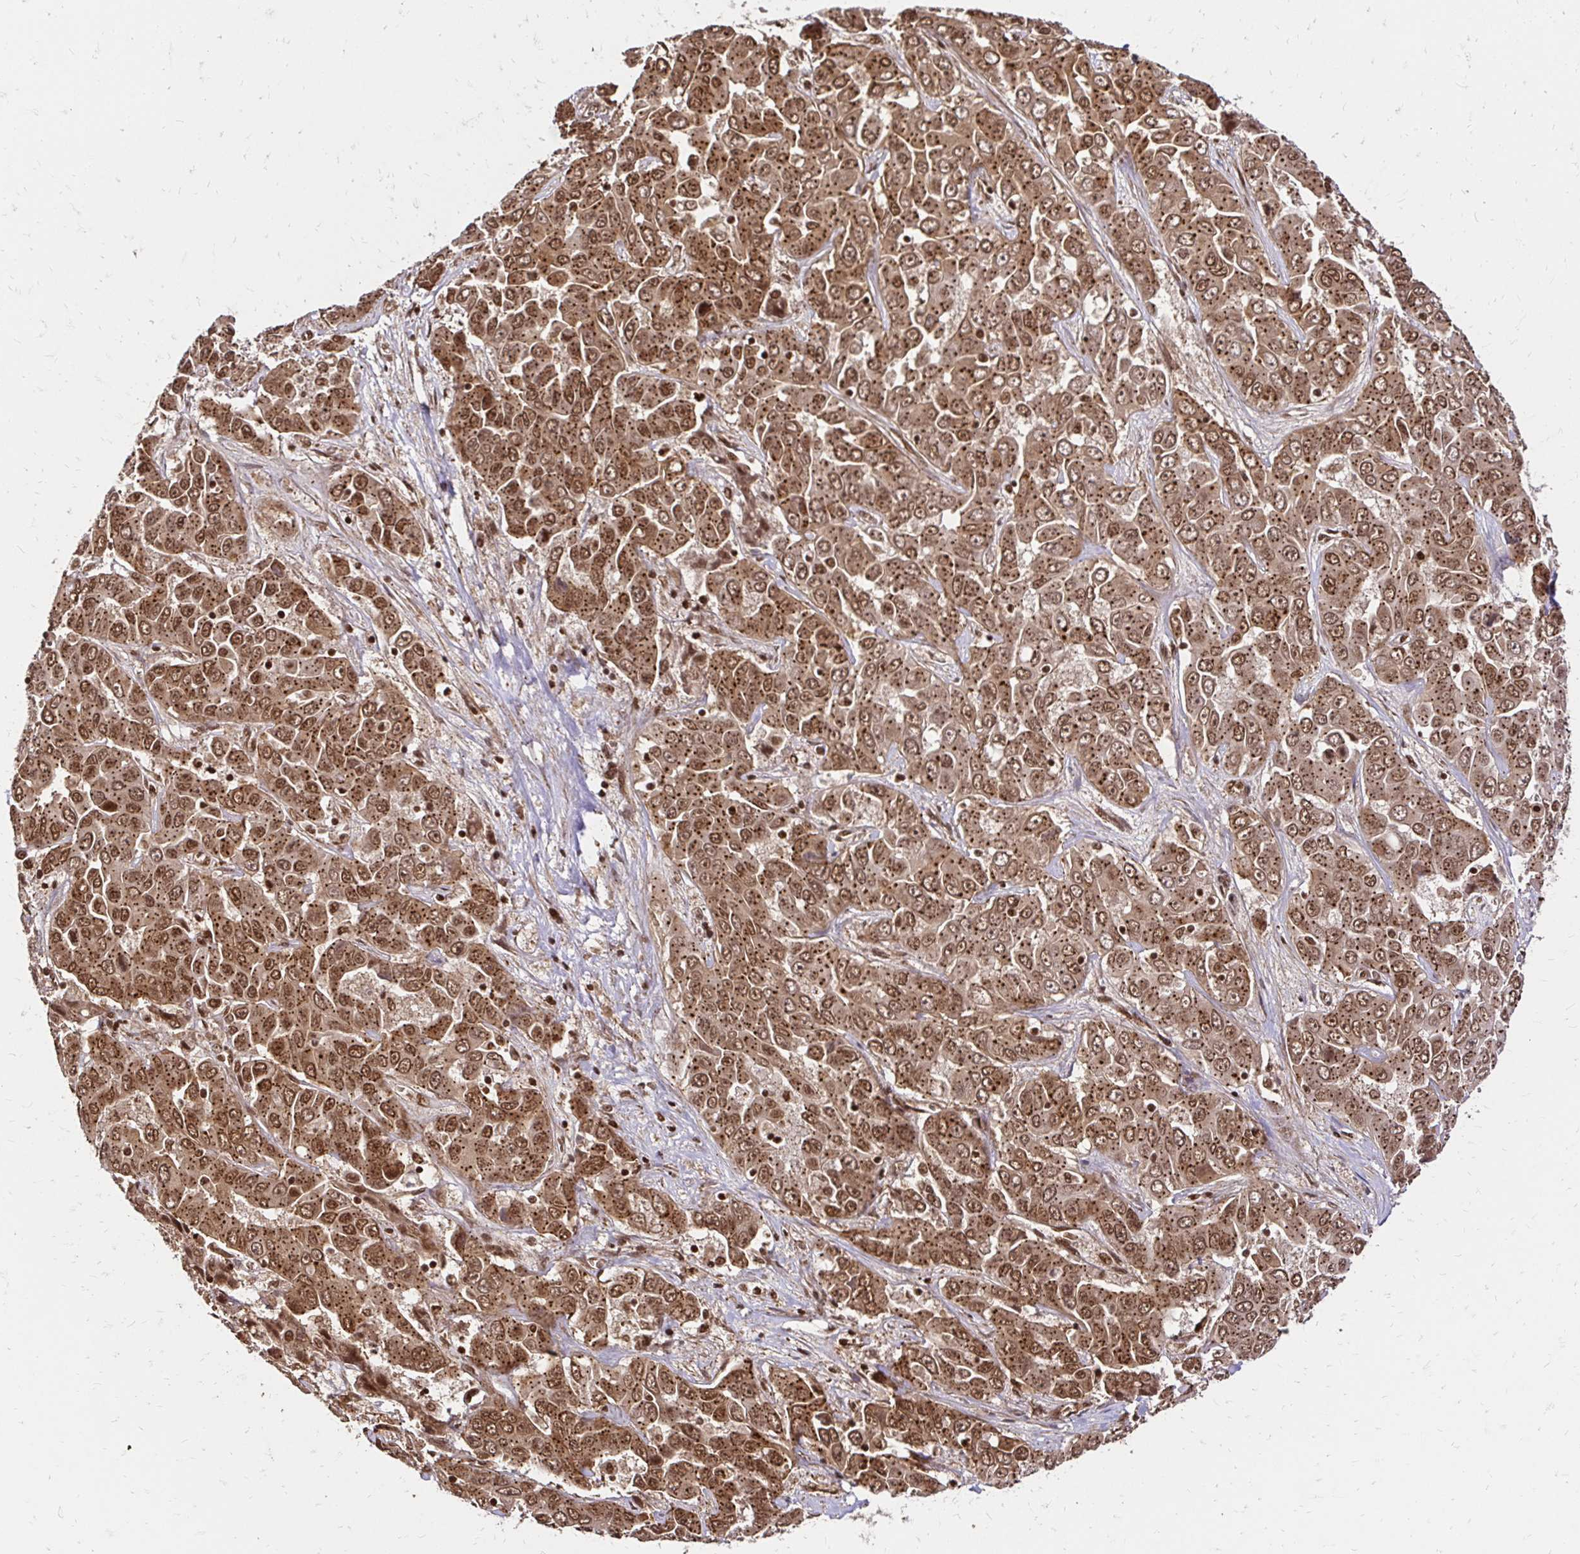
{"staining": {"intensity": "strong", "quantity": ">75%", "location": "cytoplasmic/membranous,nuclear"}, "tissue": "liver cancer", "cell_type": "Tumor cells", "image_type": "cancer", "snomed": [{"axis": "morphology", "description": "Cholangiocarcinoma"}, {"axis": "topography", "description": "Liver"}], "caption": "The photomicrograph exhibits a brown stain indicating the presence of a protein in the cytoplasmic/membranous and nuclear of tumor cells in liver cancer.", "gene": "GLYR1", "patient": {"sex": "female", "age": 52}}